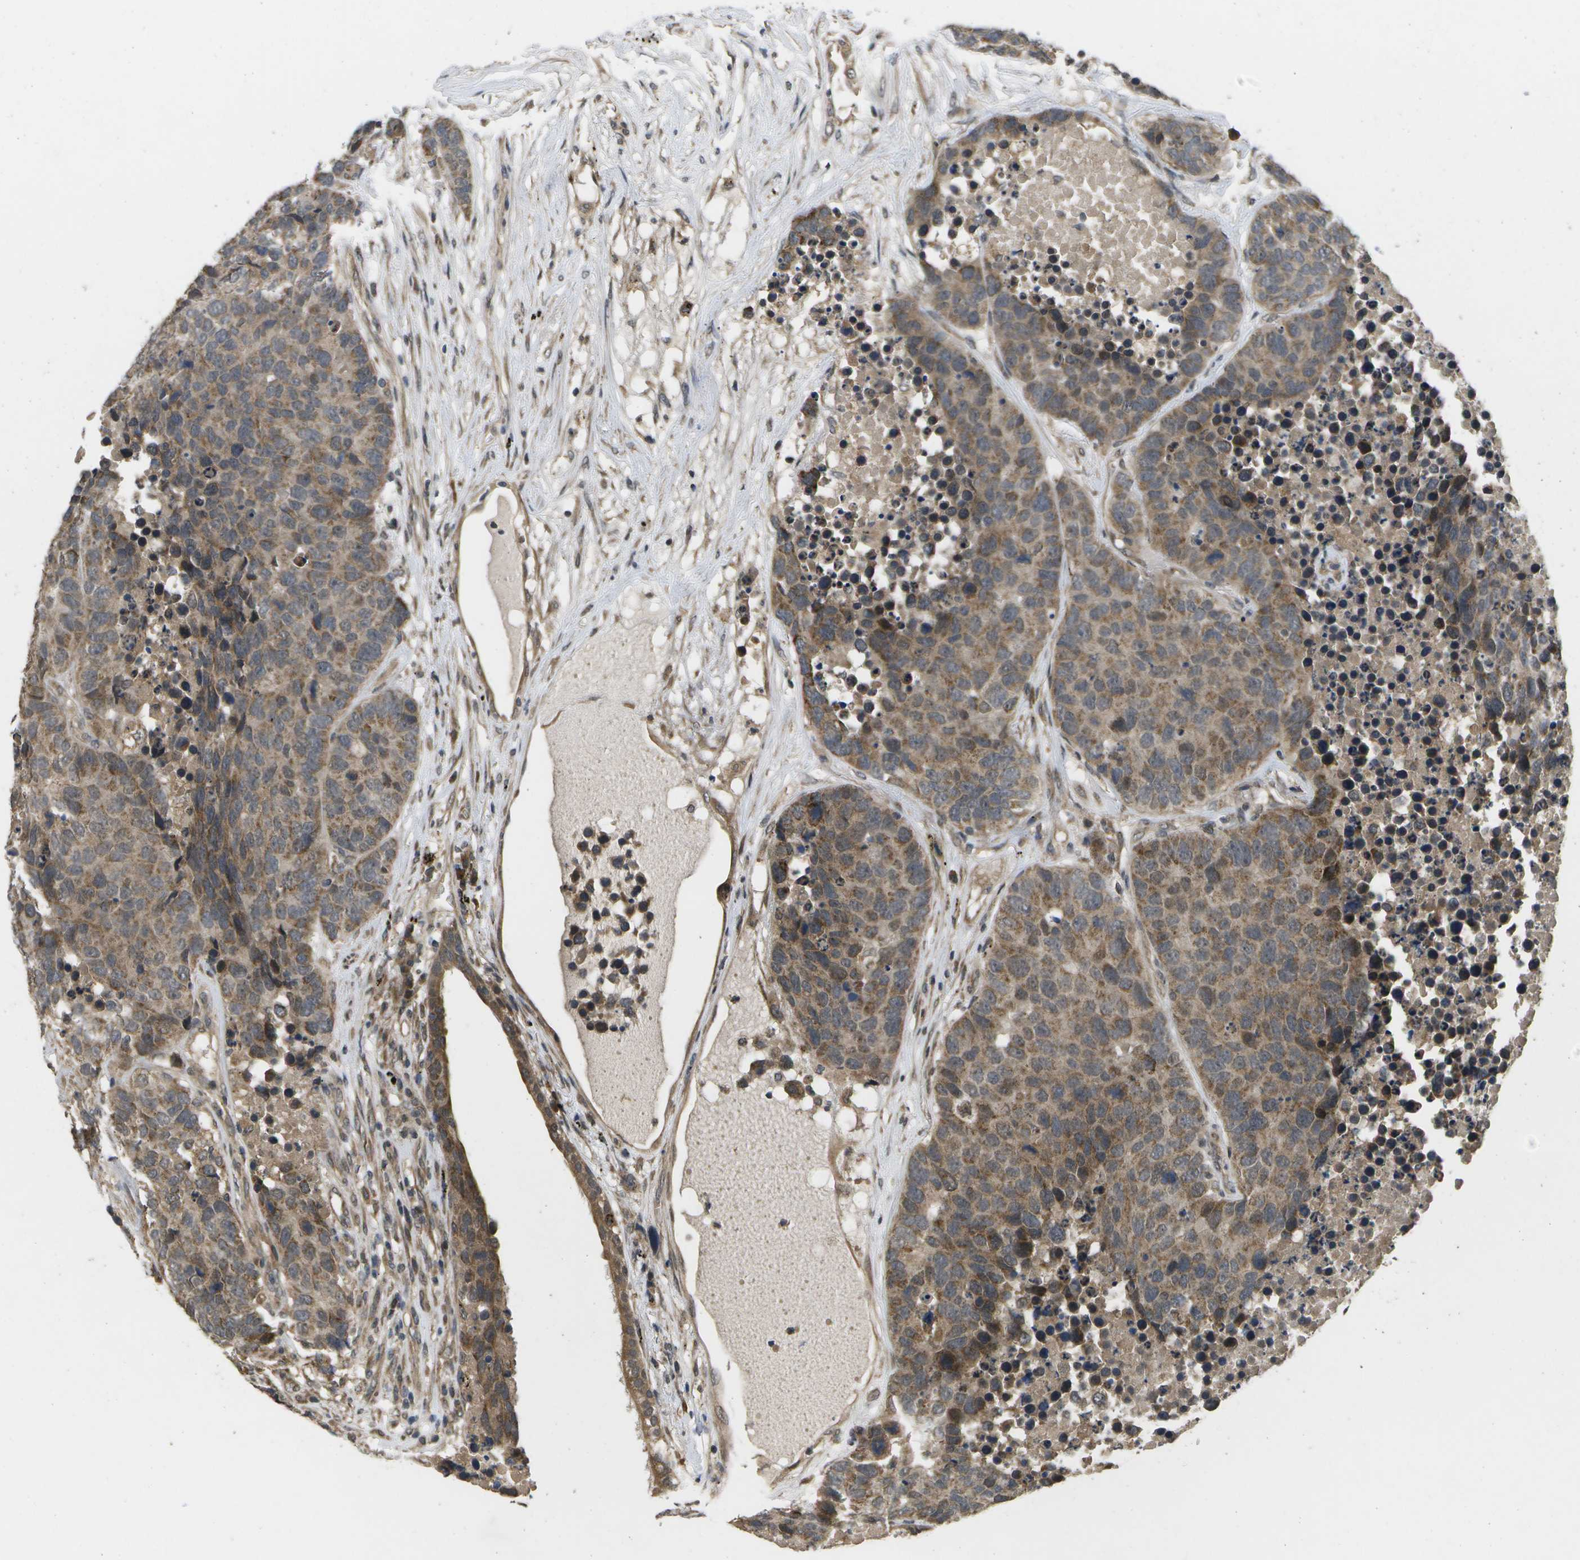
{"staining": {"intensity": "moderate", "quantity": ">75%", "location": "cytoplasmic/membranous"}, "tissue": "carcinoid", "cell_type": "Tumor cells", "image_type": "cancer", "snomed": [{"axis": "morphology", "description": "Carcinoid, malignant, NOS"}, {"axis": "topography", "description": "Lung"}], "caption": "A brown stain labels moderate cytoplasmic/membranous positivity of a protein in malignant carcinoid tumor cells.", "gene": "ALAS1", "patient": {"sex": "male", "age": 60}}